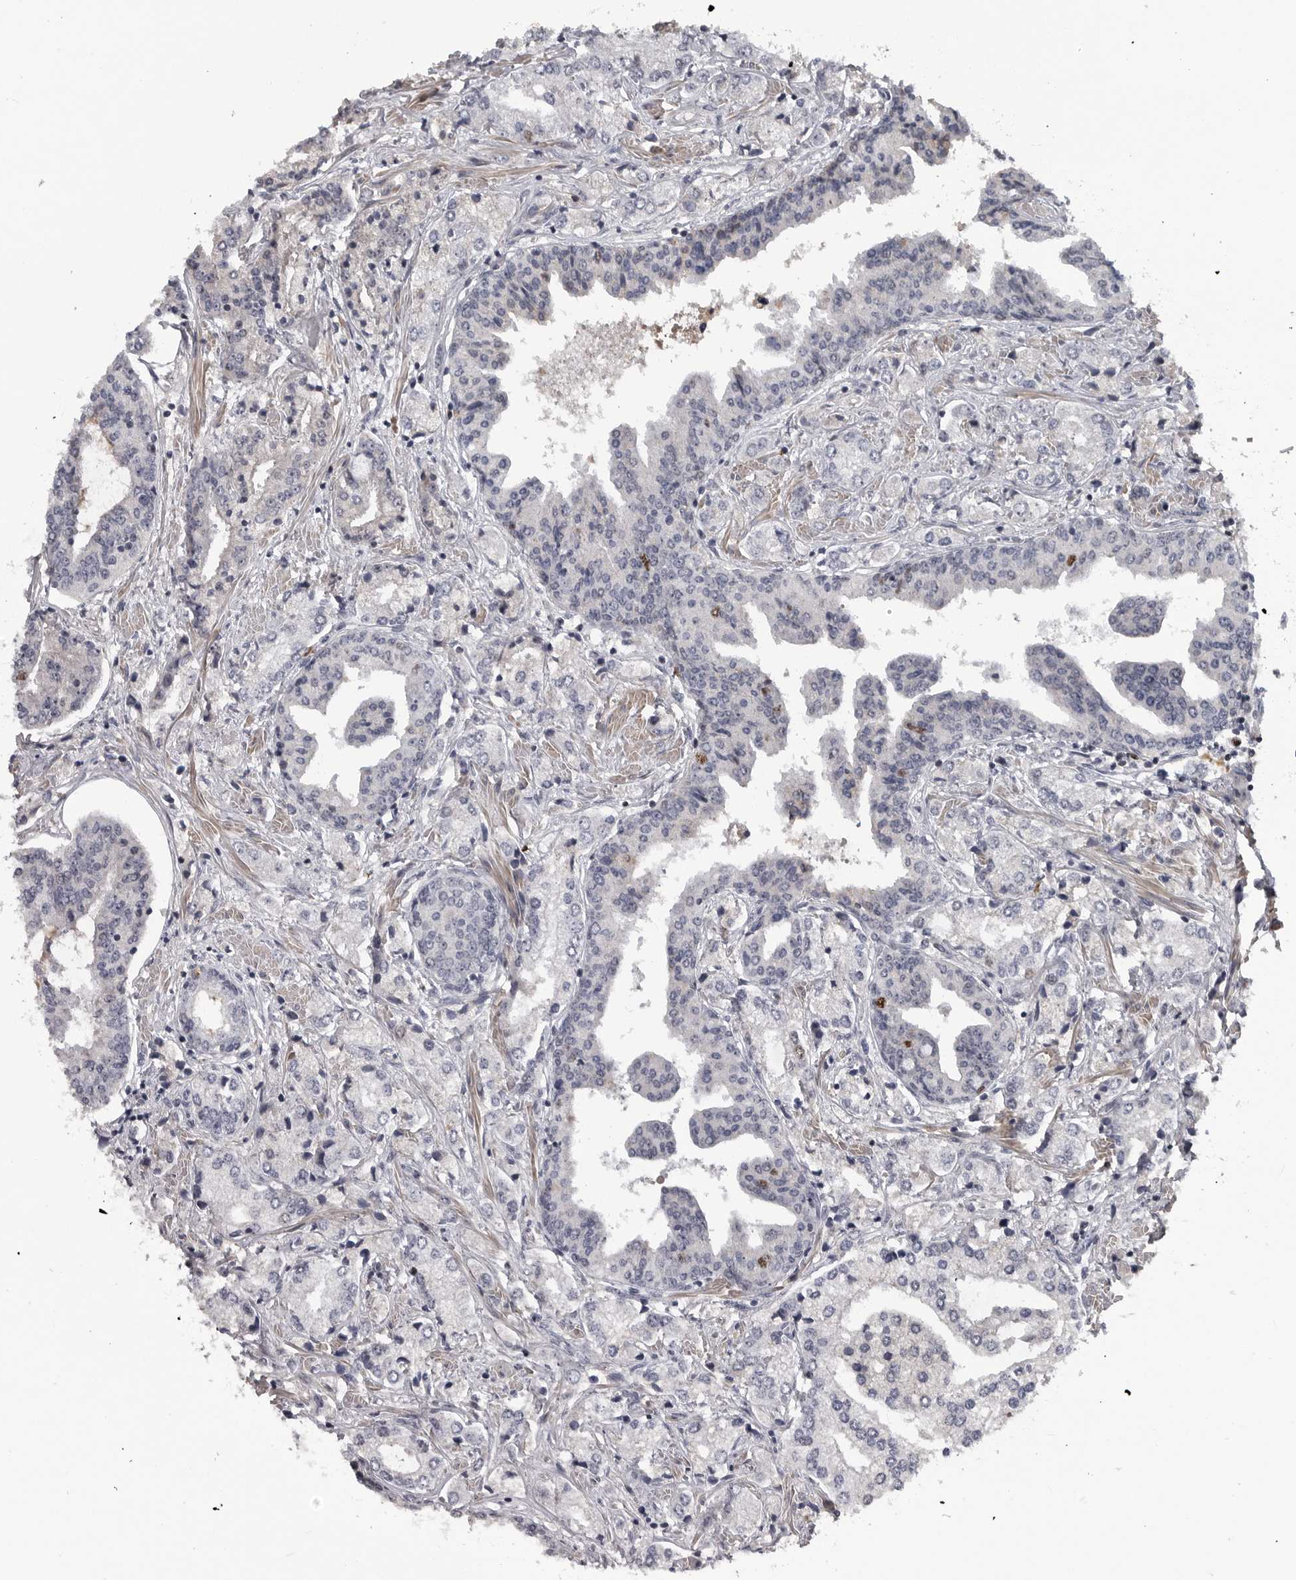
{"staining": {"intensity": "negative", "quantity": "none", "location": "none"}, "tissue": "prostate cancer", "cell_type": "Tumor cells", "image_type": "cancer", "snomed": [{"axis": "morphology", "description": "Adenocarcinoma, High grade"}, {"axis": "topography", "description": "Prostate"}], "caption": "This is a photomicrograph of IHC staining of adenocarcinoma (high-grade) (prostate), which shows no positivity in tumor cells.", "gene": "ZNF277", "patient": {"sex": "male", "age": 66}}